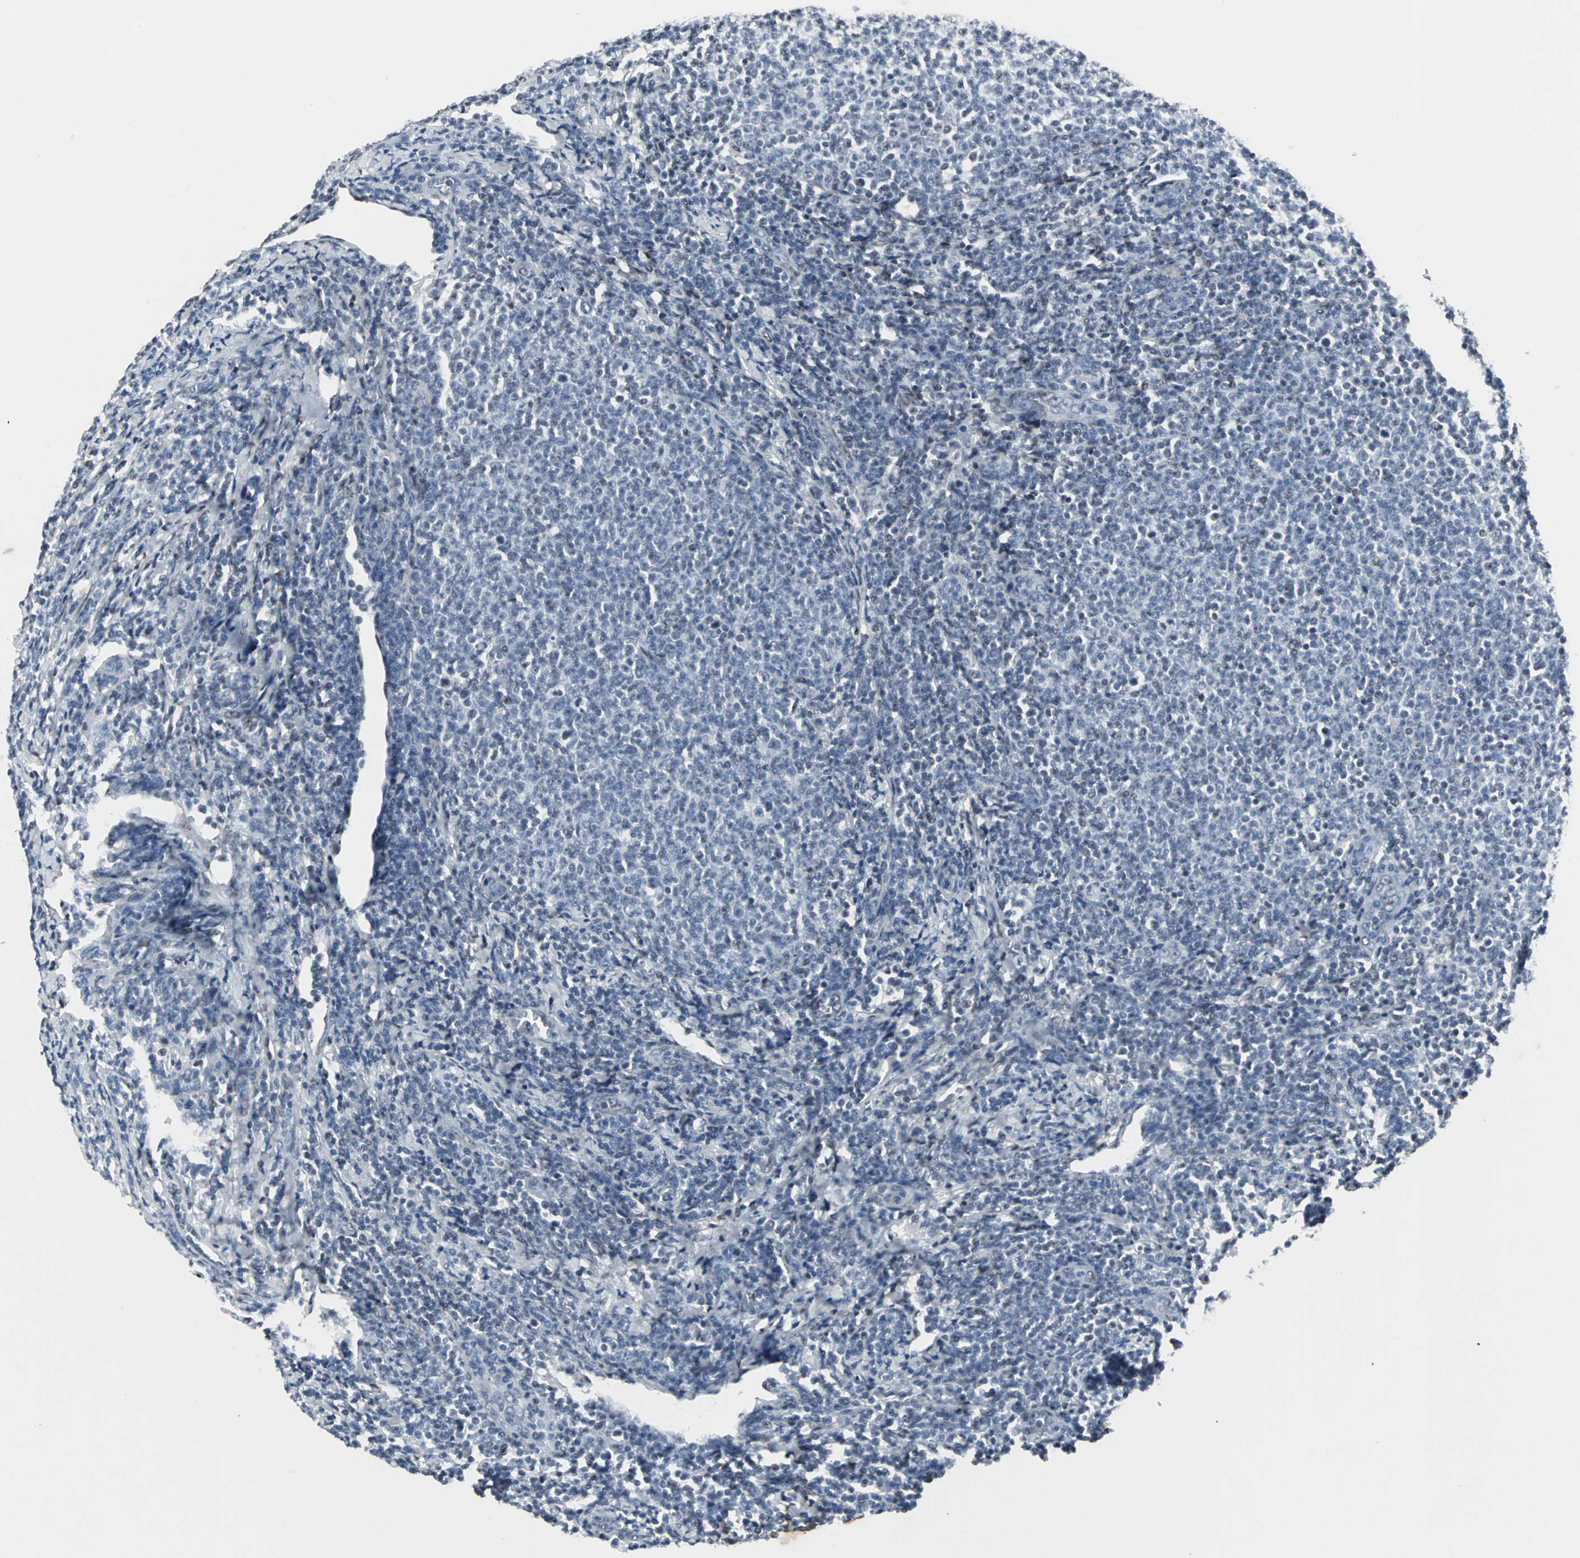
{"staining": {"intensity": "negative", "quantity": "none", "location": "none"}, "tissue": "lymphoma", "cell_type": "Tumor cells", "image_type": "cancer", "snomed": [{"axis": "morphology", "description": "Malignant lymphoma, non-Hodgkin's type, Low grade"}, {"axis": "topography", "description": "Lymph node"}], "caption": "A photomicrograph of lymphoma stained for a protein shows no brown staining in tumor cells.", "gene": "PNKP", "patient": {"sex": "male", "age": 66}}